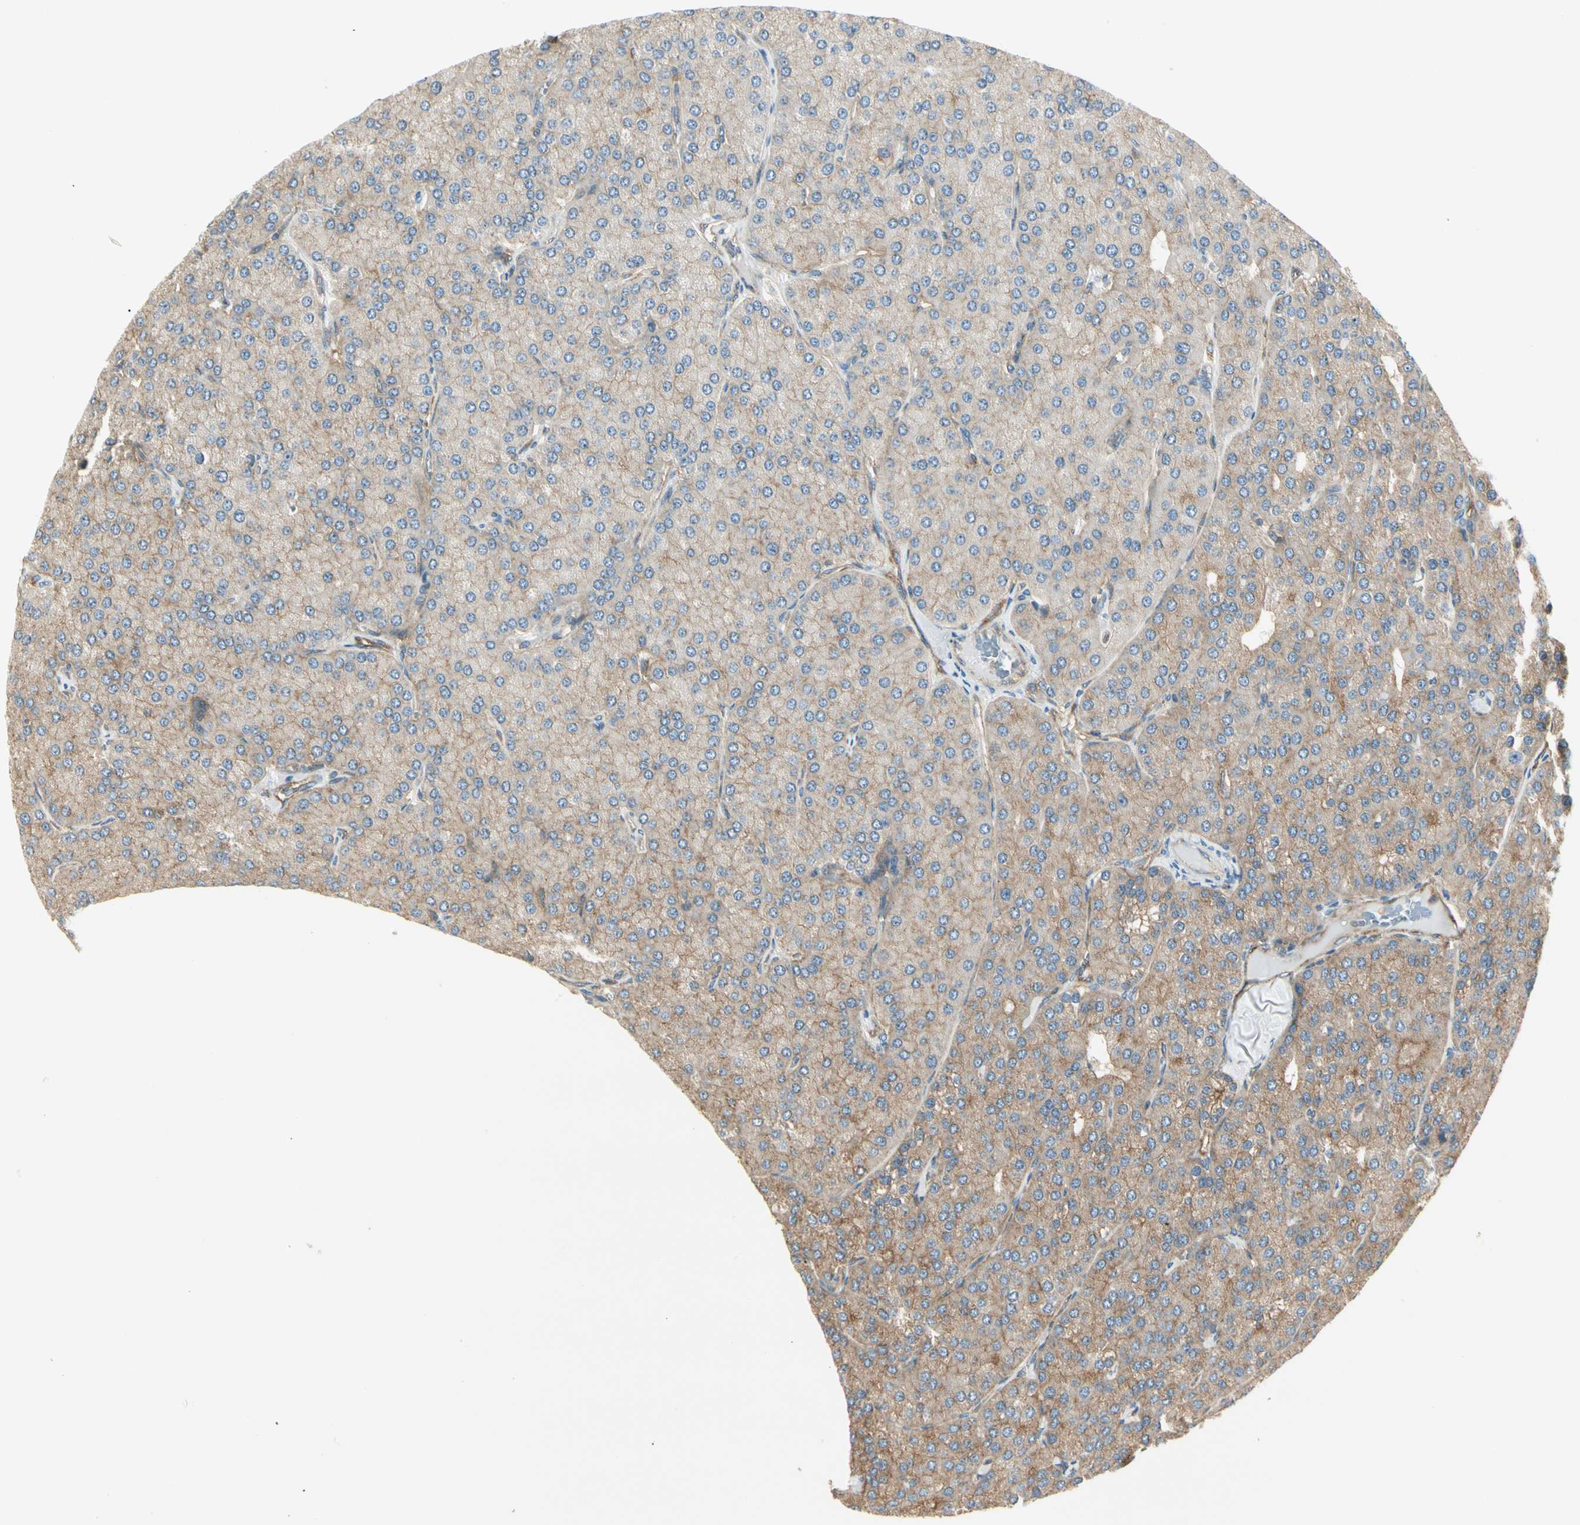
{"staining": {"intensity": "moderate", "quantity": ">75%", "location": "cytoplasmic/membranous"}, "tissue": "parathyroid gland", "cell_type": "Glandular cells", "image_type": "normal", "snomed": [{"axis": "morphology", "description": "Normal tissue, NOS"}, {"axis": "morphology", "description": "Adenoma, NOS"}, {"axis": "topography", "description": "Parathyroid gland"}], "caption": "Protein expression analysis of normal parathyroid gland exhibits moderate cytoplasmic/membranous positivity in approximately >75% of glandular cells. (IHC, brightfield microscopy, high magnification).", "gene": "AGFG1", "patient": {"sex": "female", "age": 86}}